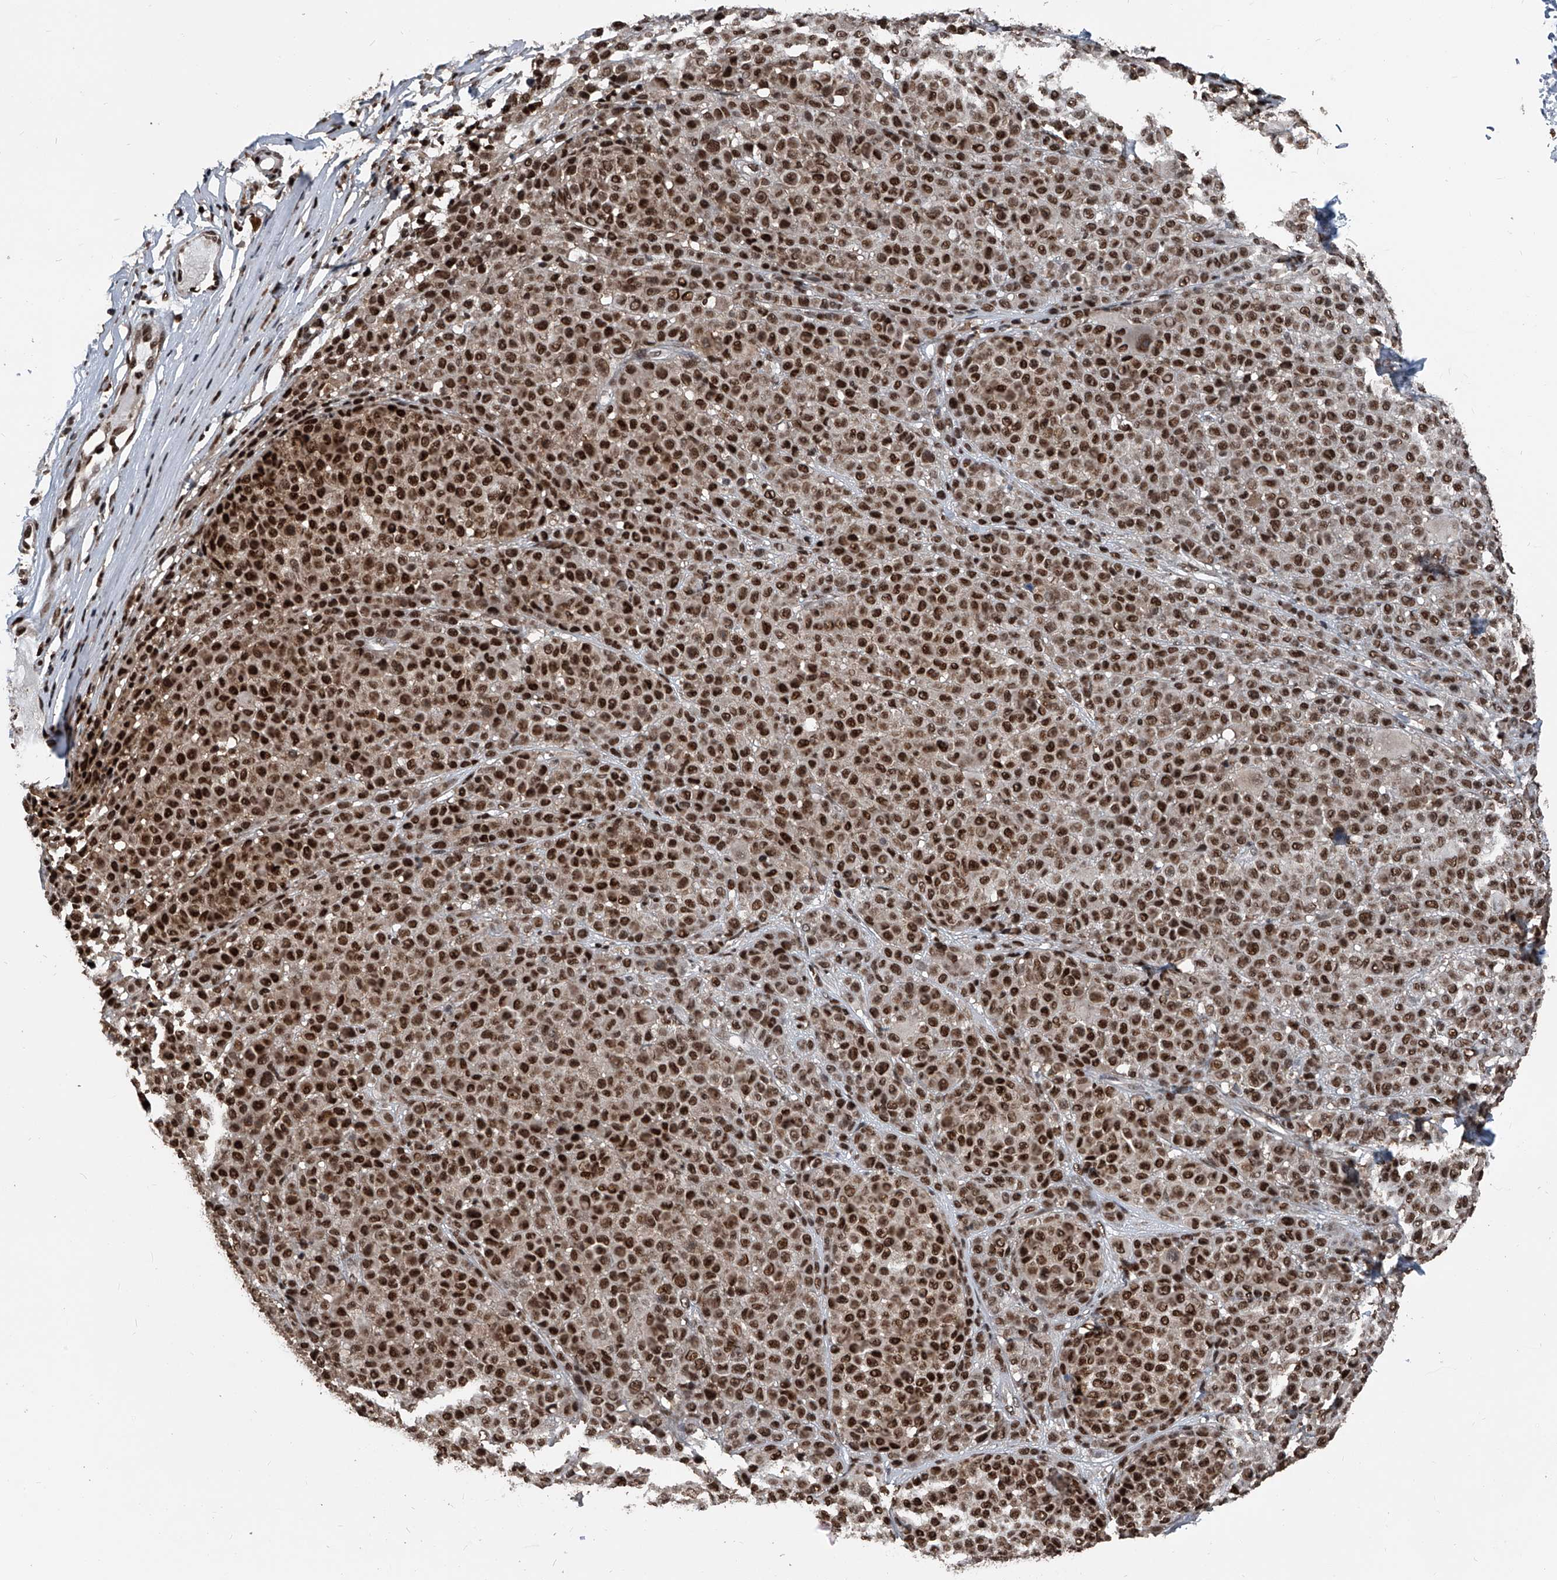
{"staining": {"intensity": "strong", "quantity": ">75%", "location": "nuclear"}, "tissue": "melanoma", "cell_type": "Tumor cells", "image_type": "cancer", "snomed": [{"axis": "morphology", "description": "Malignant melanoma, NOS"}, {"axis": "topography", "description": "Skin"}], "caption": "Protein expression analysis of melanoma demonstrates strong nuclear positivity in approximately >75% of tumor cells.", "gene": "FKBP5", "patient": {"sex": "female", "age": 94}}